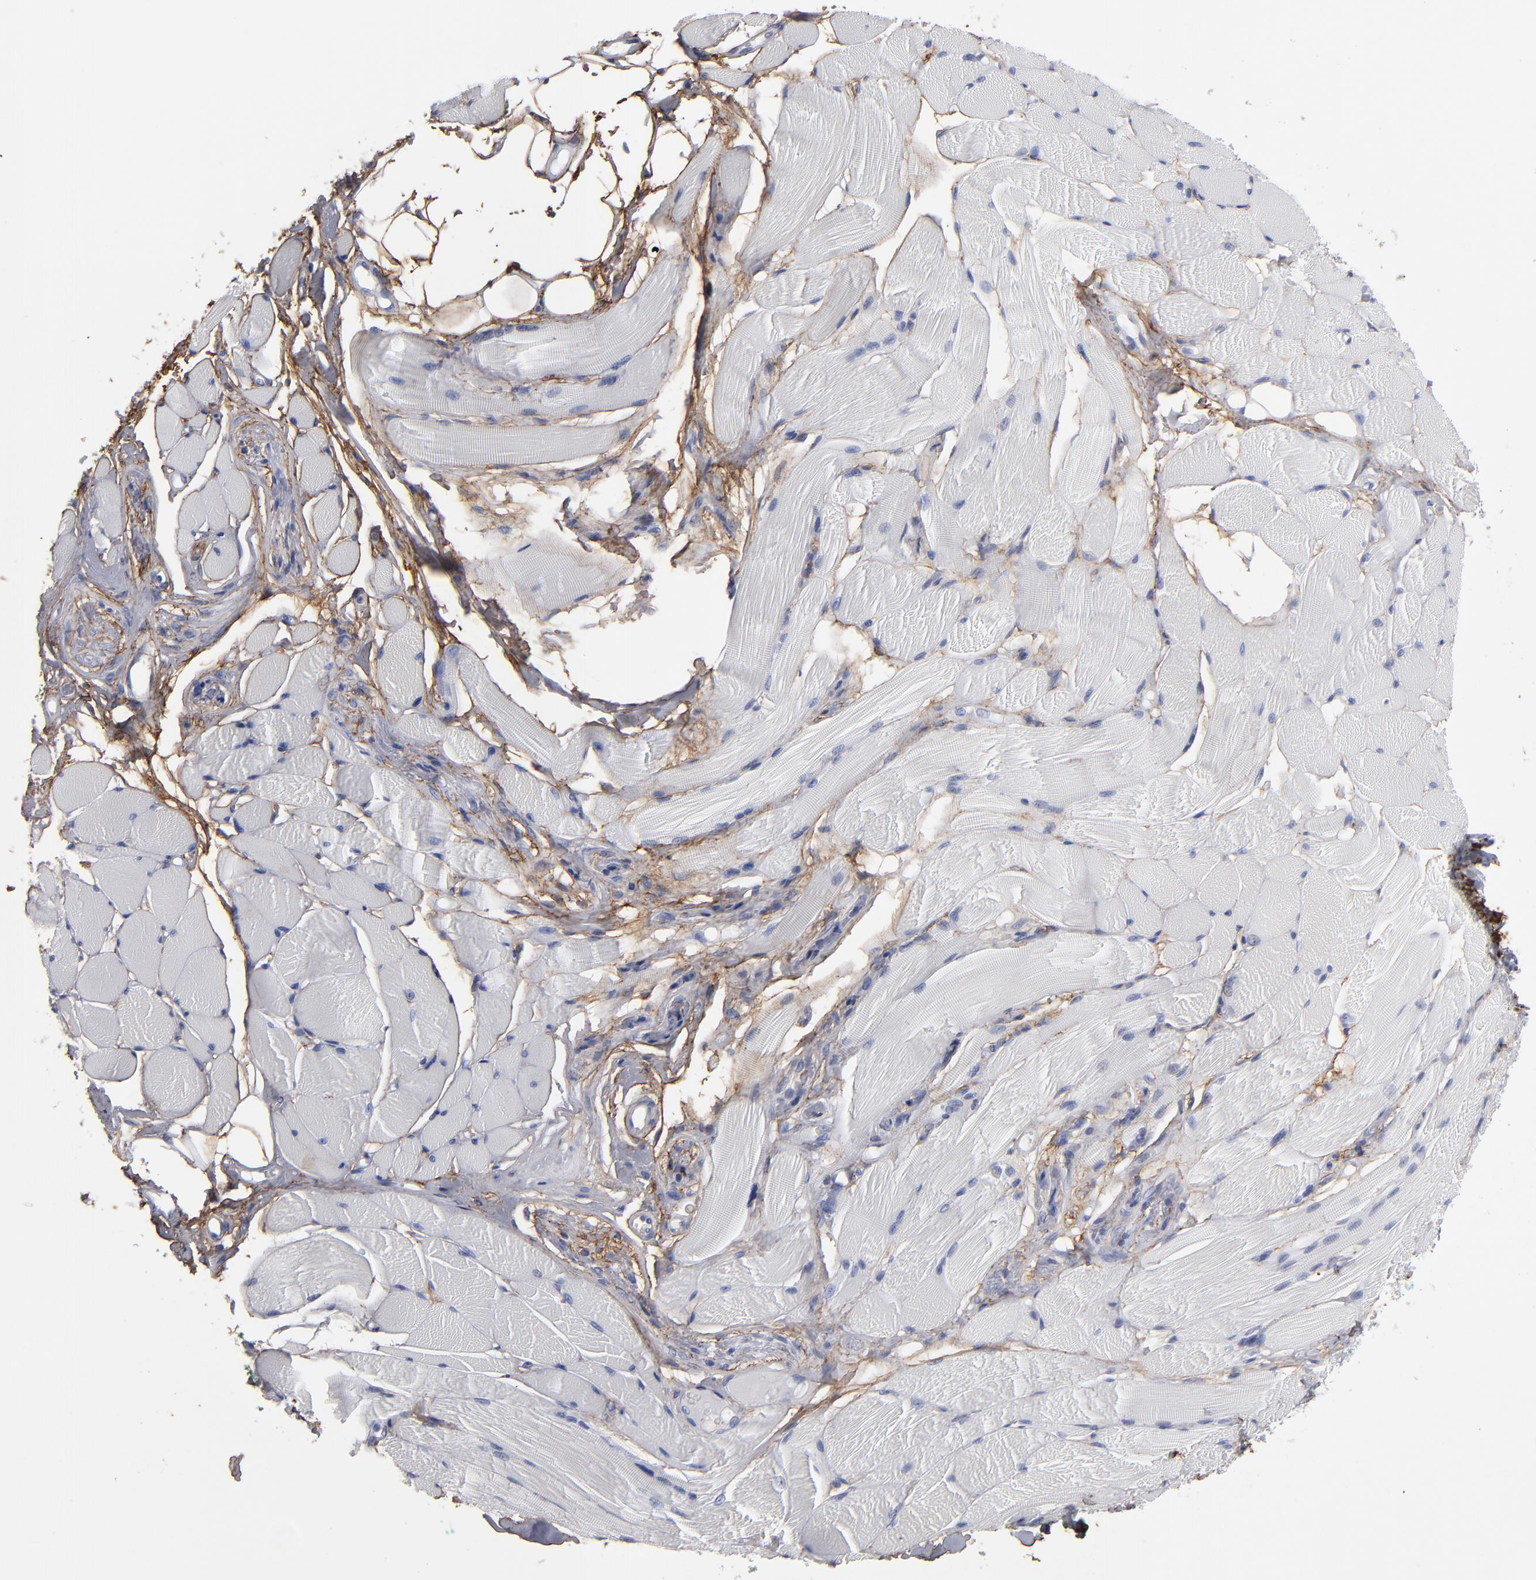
{"staining": {"intensity": "negative", "quantity": "none", "location": "none"}, "tissue": "skeletal muscle", "cell_type": "Myocytes", "image_type": "normal", "snomed": [{"axis": "morphology", "description": "Normal tissue, NOS"}, {"axis": "topography", "description": "Skeletal muscle"}, {"axis": "topography", "description": "Peripheral nerve tissue"}], "caption": "Myocytes are negative for brown protein staining in normal skeletal muscle. The staining was performed using DAB (3,3'-diaminobenzidine) to visualize the protein expression in brown, while the nuclei were stained in blue with hematoxylin (Magnification: 20x).", "gene": "EMILIN1", "patient": {"sex": "female", "age": 84}}